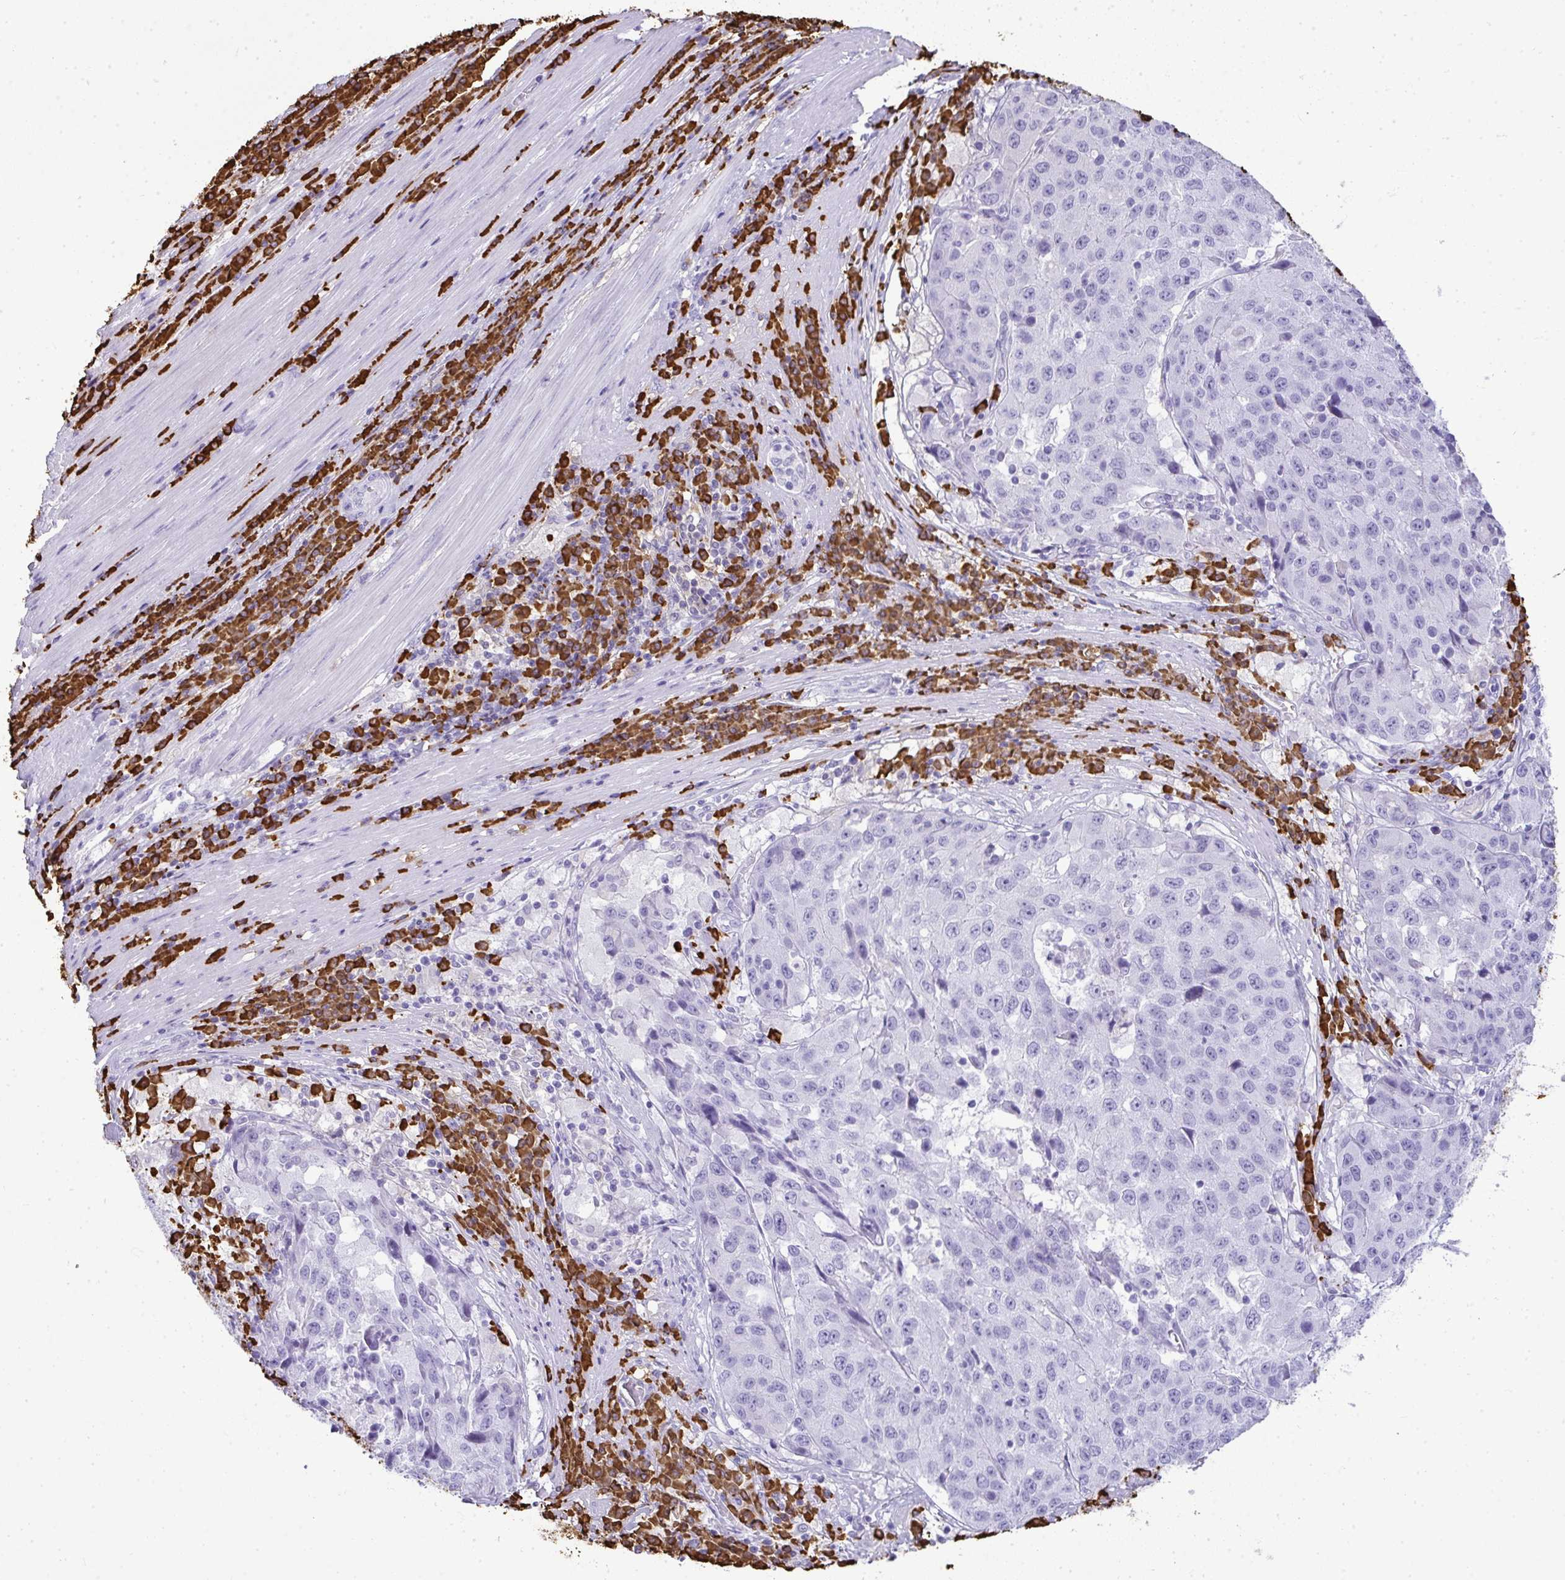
{"staining": {"intensity": "negative", "quantity": "none", "location": "none"}, "tissue": "stomach cancer", "cell_type": "Tumor cells", "image_type": "cancer", "snomed": [{"axis": "morphology", "description": "Adenocarcinoma, NOS"}, {"axis": "topography", "description": "Stomach"}], "caption": "Stomach adenocarcinoma was stained to show a protein in brown. There is no significant positivity in tumor cells.", "gene": "CDADC1", "patient": {"sex": "male", "age": 71}}